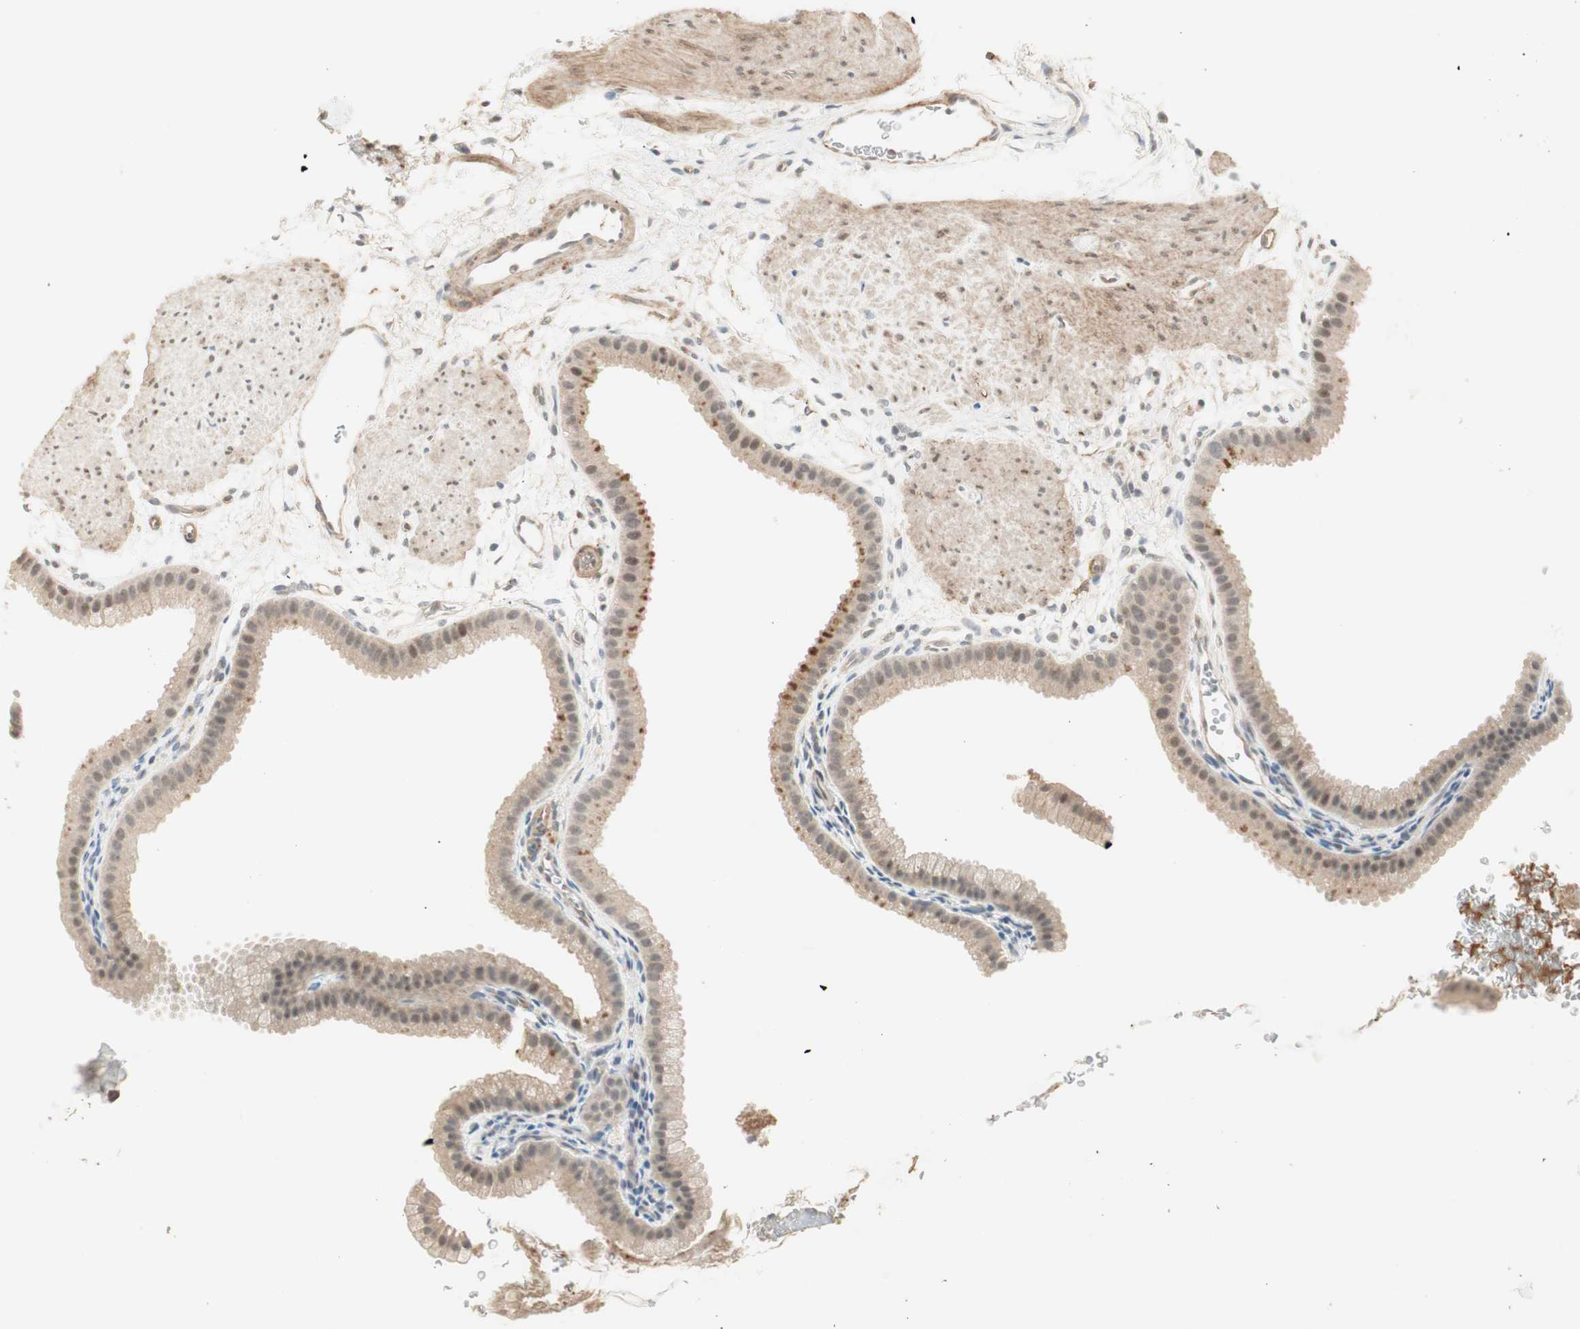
{"staining": {"intensity": "strong", "quantity": "<25%", "location": "cytoplasmic/membranous"}, "tissue": "gallbladder", "cell_type": "Glandular cells", "image_type": "normal", "snomed": [{"axis": "morphology", "description": "Normal tissue, NOS"}, {"axis": "topography", "description": "Gallbladder"}], "caption": "Brown immunohistochemical staining in benign gallbladder displays strong cytoplasmic/membranous positivity in about <25% of glandular cells.", "gene": "RNGTT", "patient": {"sex": "female", "age": 64}}